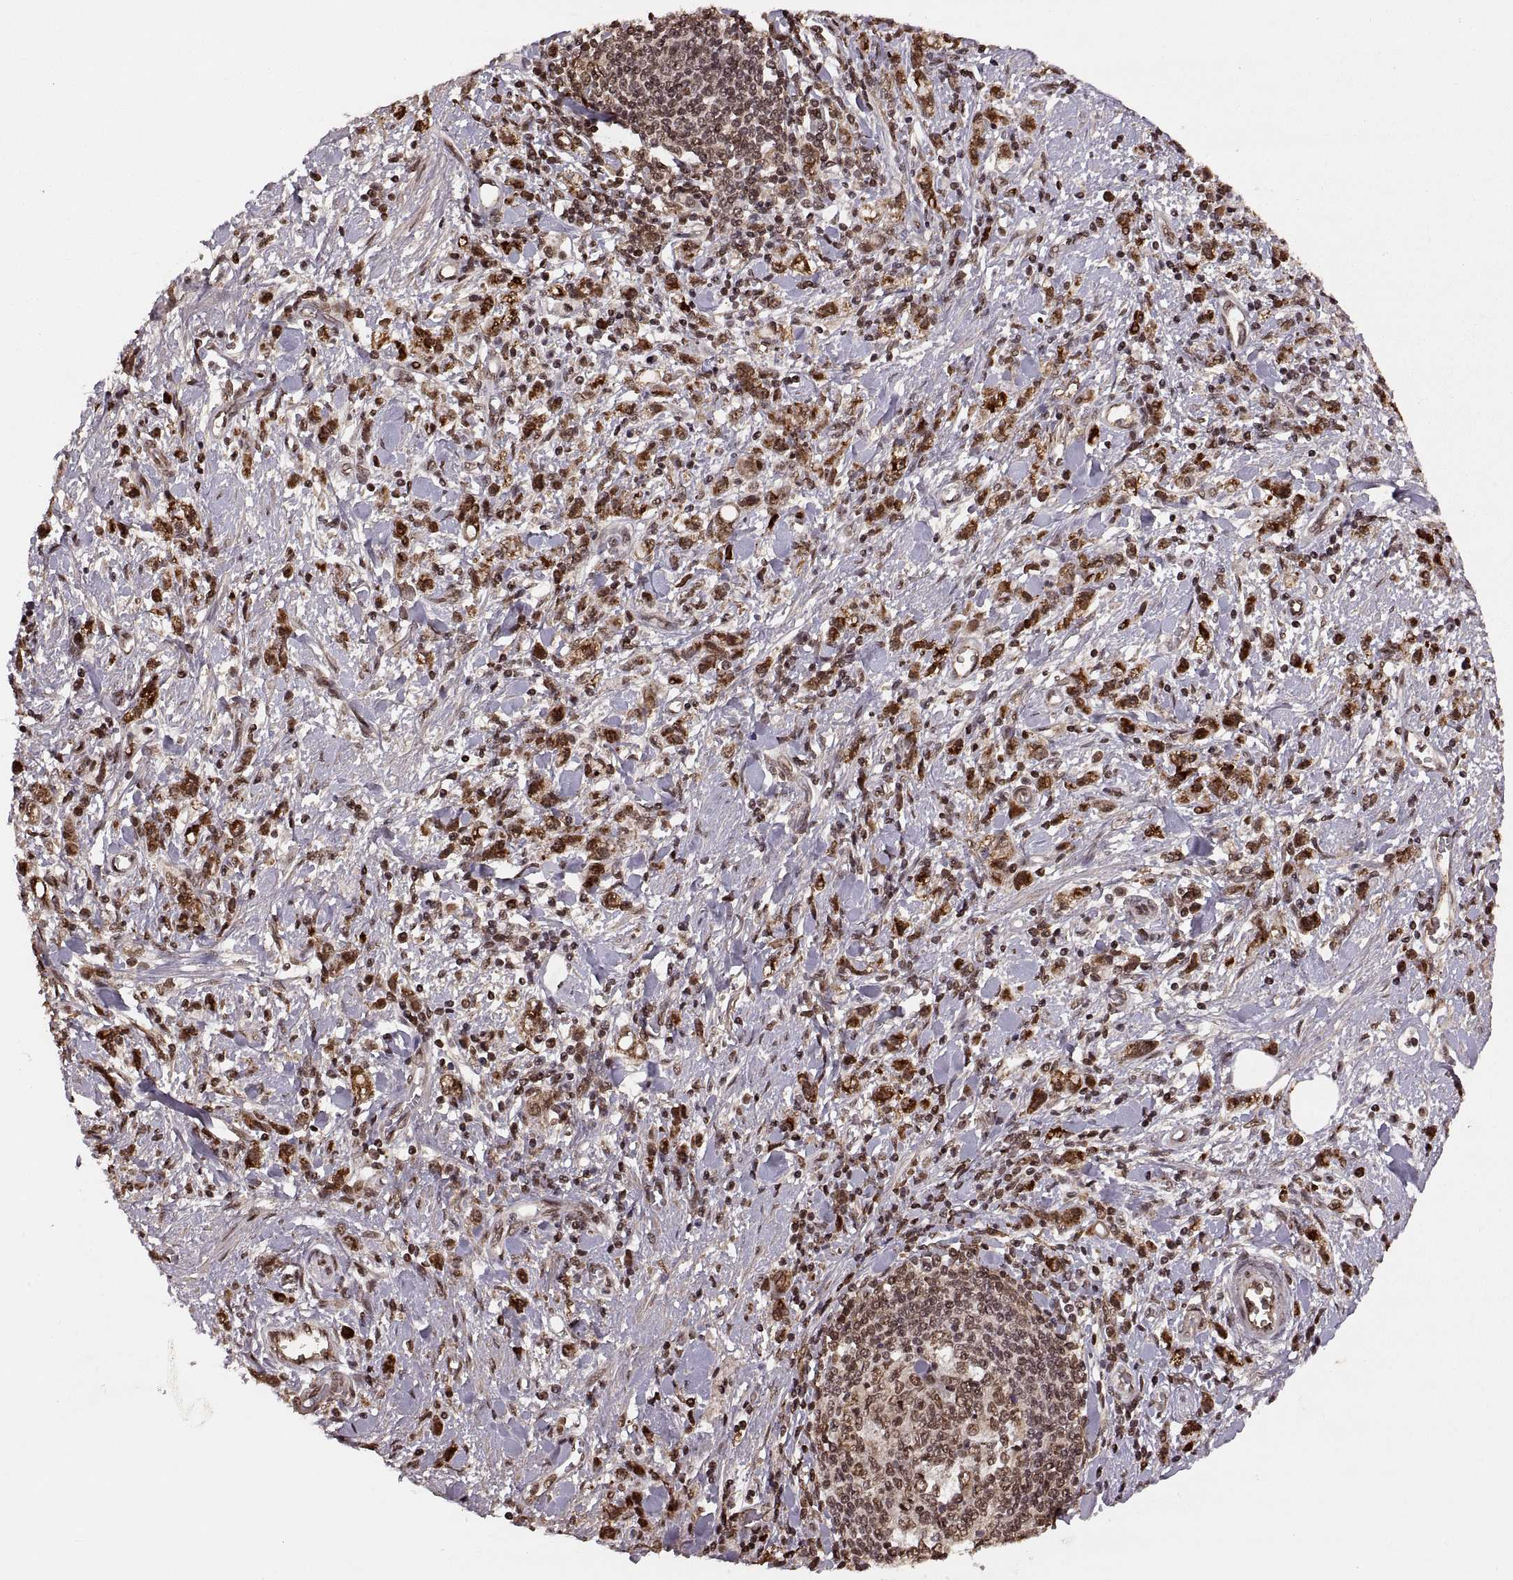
{"staining": {"intensity": "moderate", "quantity": ">75%", "location": "nuclear"}, "tissue": "stomach cancer", "cell_type": "Tumor cells", "image_type": "cancer", "snomed": [{"axis": "morphology", "description": "Adenocarcinoma, NOS"}, {"axis": "topography", "description": "Stomach"}], "caption": "This is a photomicrograph of IHC staining of adenocarcinoma (stomach), which shows moderate expression in the nuclear of tumor cells.", "gene": "RFT1", "patient": {"sex": "male", "age": 77}}